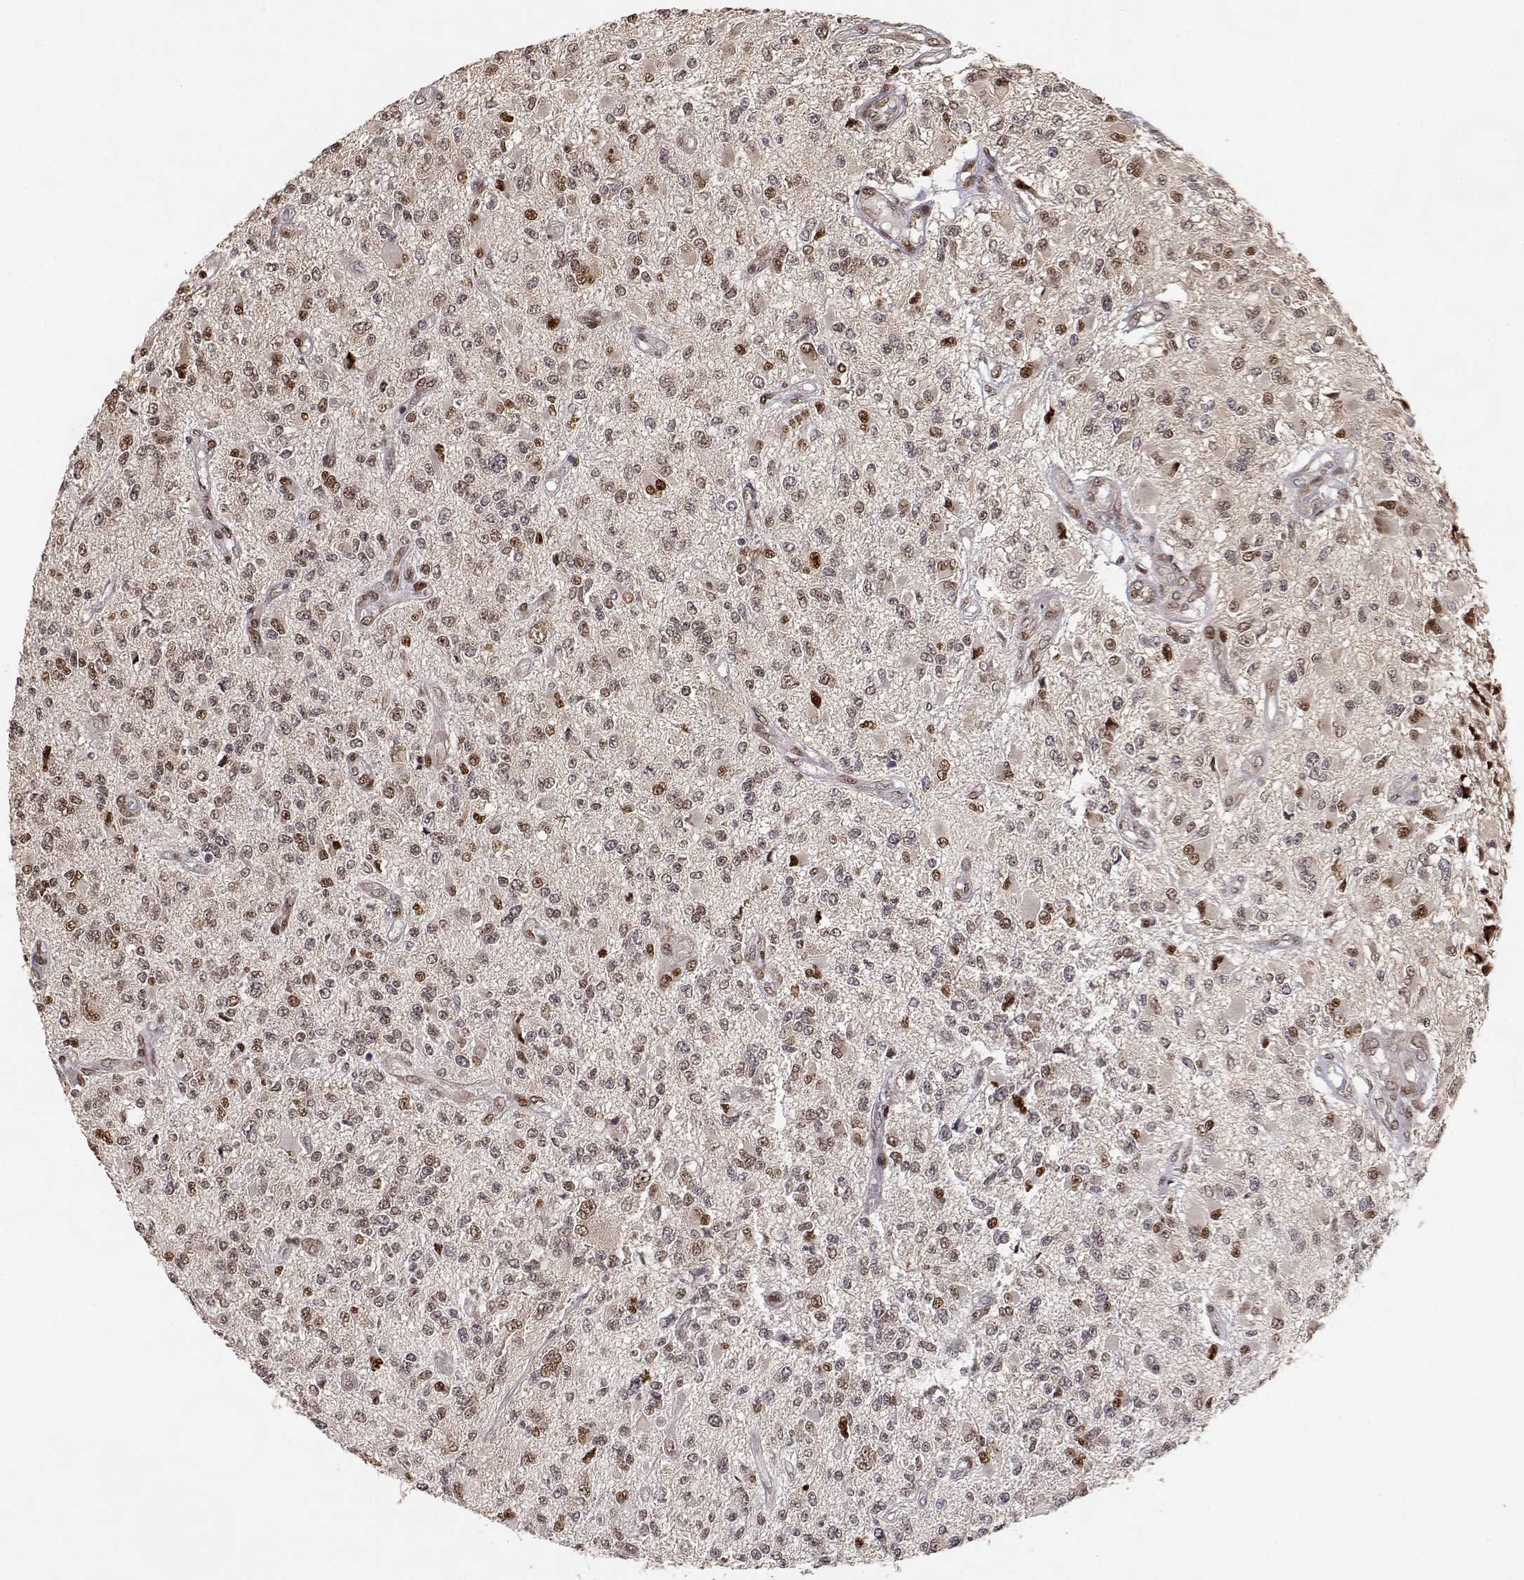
{"staining": {"intensity": "strong", "quantity": "<25%", "location": "nuclear"}, "tissue": "glioma", "cell_type": "Tumor cells", "image_type": "cancer", "snomed": [{"axis": "morphology", "description": "Glioma, malignant, High grade"}, {"axis": "topography", "description": "Brain"}], "caption": "This photomicrograph reveals immunohistochemistry (IHC) staining of malignant high-grade glioma, with medium strong nuclear staining in approximately <25% of tumor cells.", "gene": "BRCA1", "patient": {"sex": "female", "age": 63}}